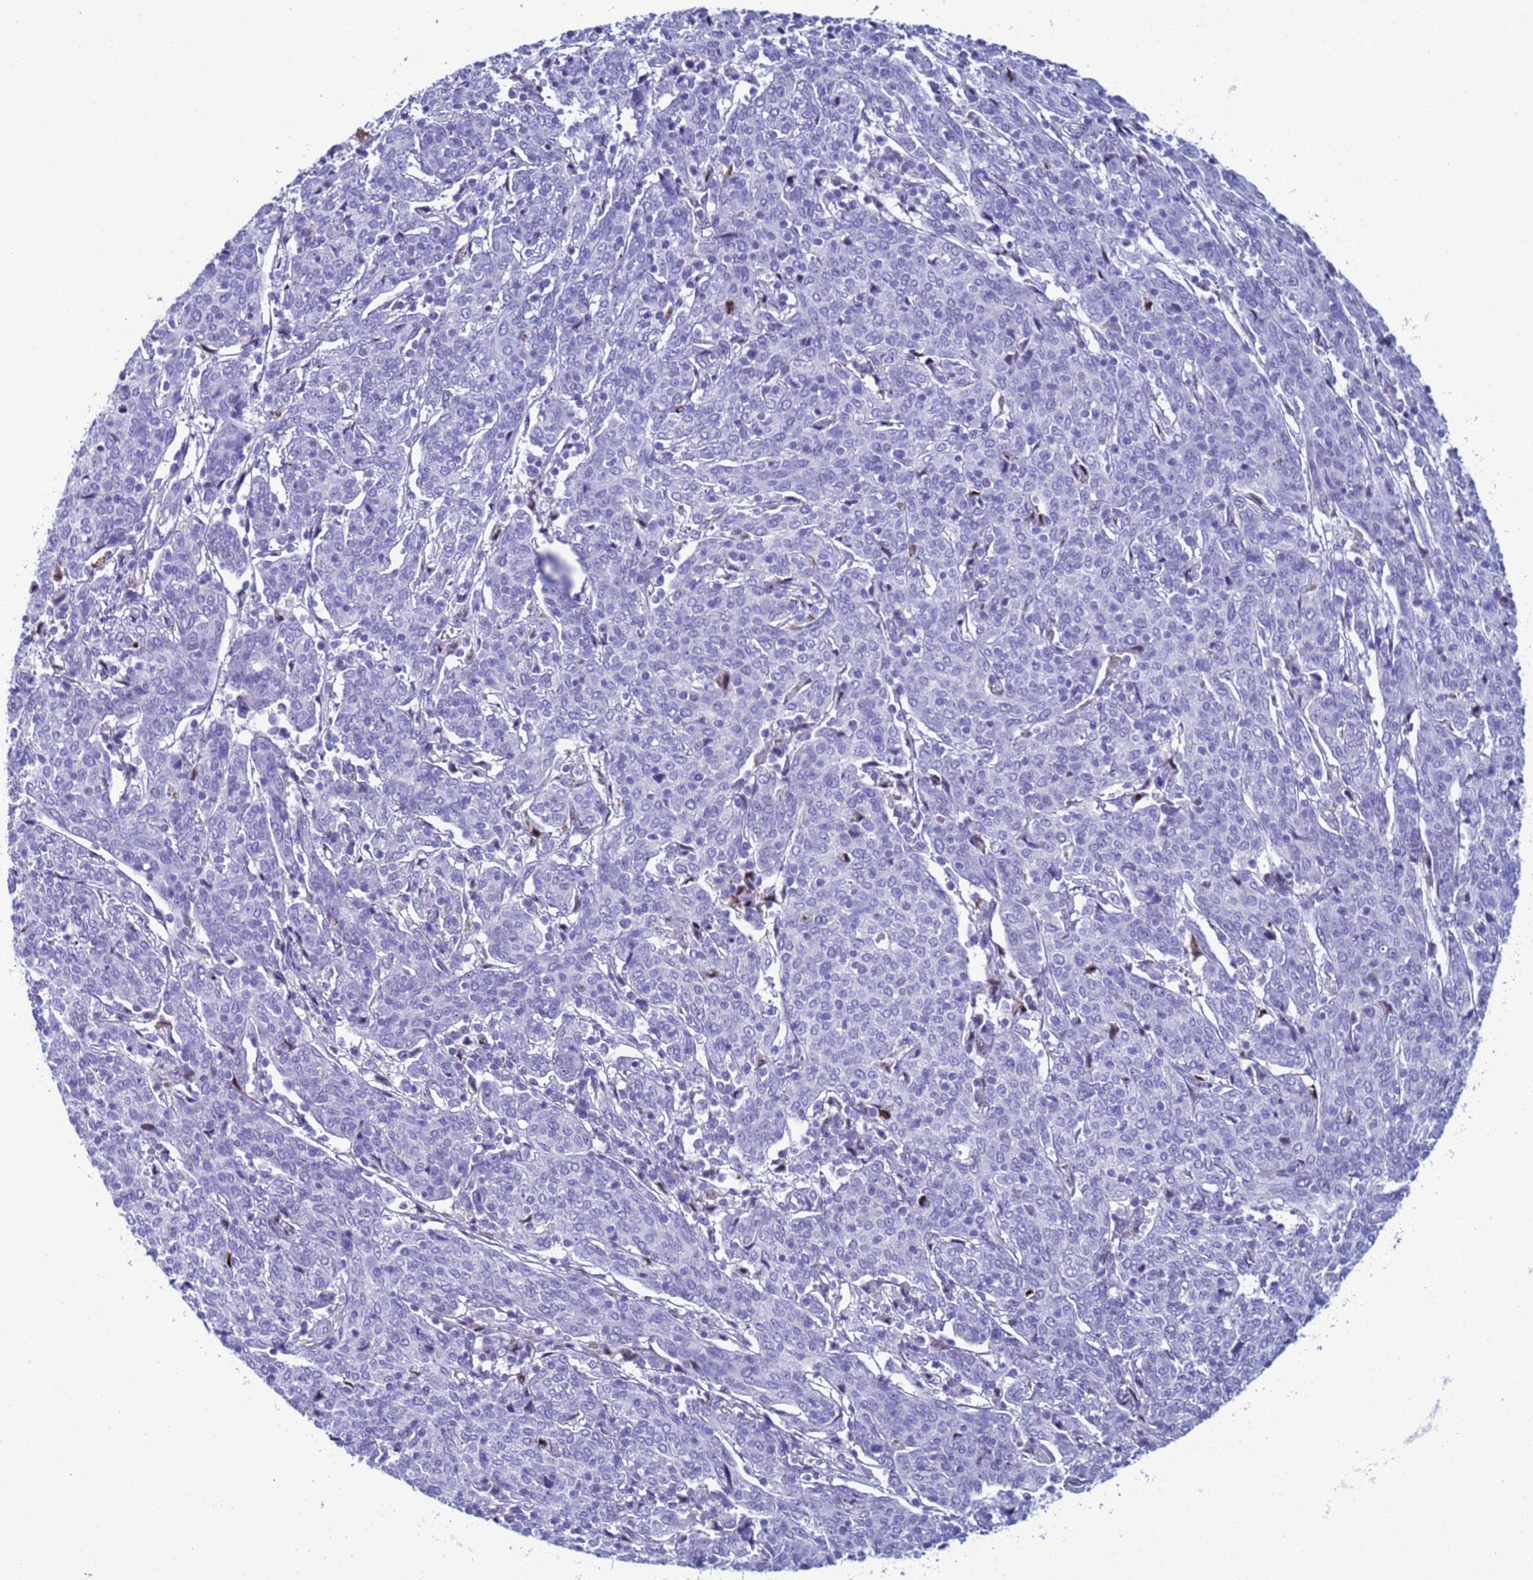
{"staining": {"intensity": "negative", "quantity": "none", "location": "none"}, "tissue": "cervical cancer", "cell_type": "Tumor cells", "image_type": "cancer", "snomed": [{"axis": "morphology", "description": "Squamous cell carcinoma, NOS"}, {"axis": "topography", "description": "Cervix"}], "caption": "Tumor cells show no significant expression in cervical cancer.", "gene": "POP5", "patient": {"sex": "female", "age": 67}}